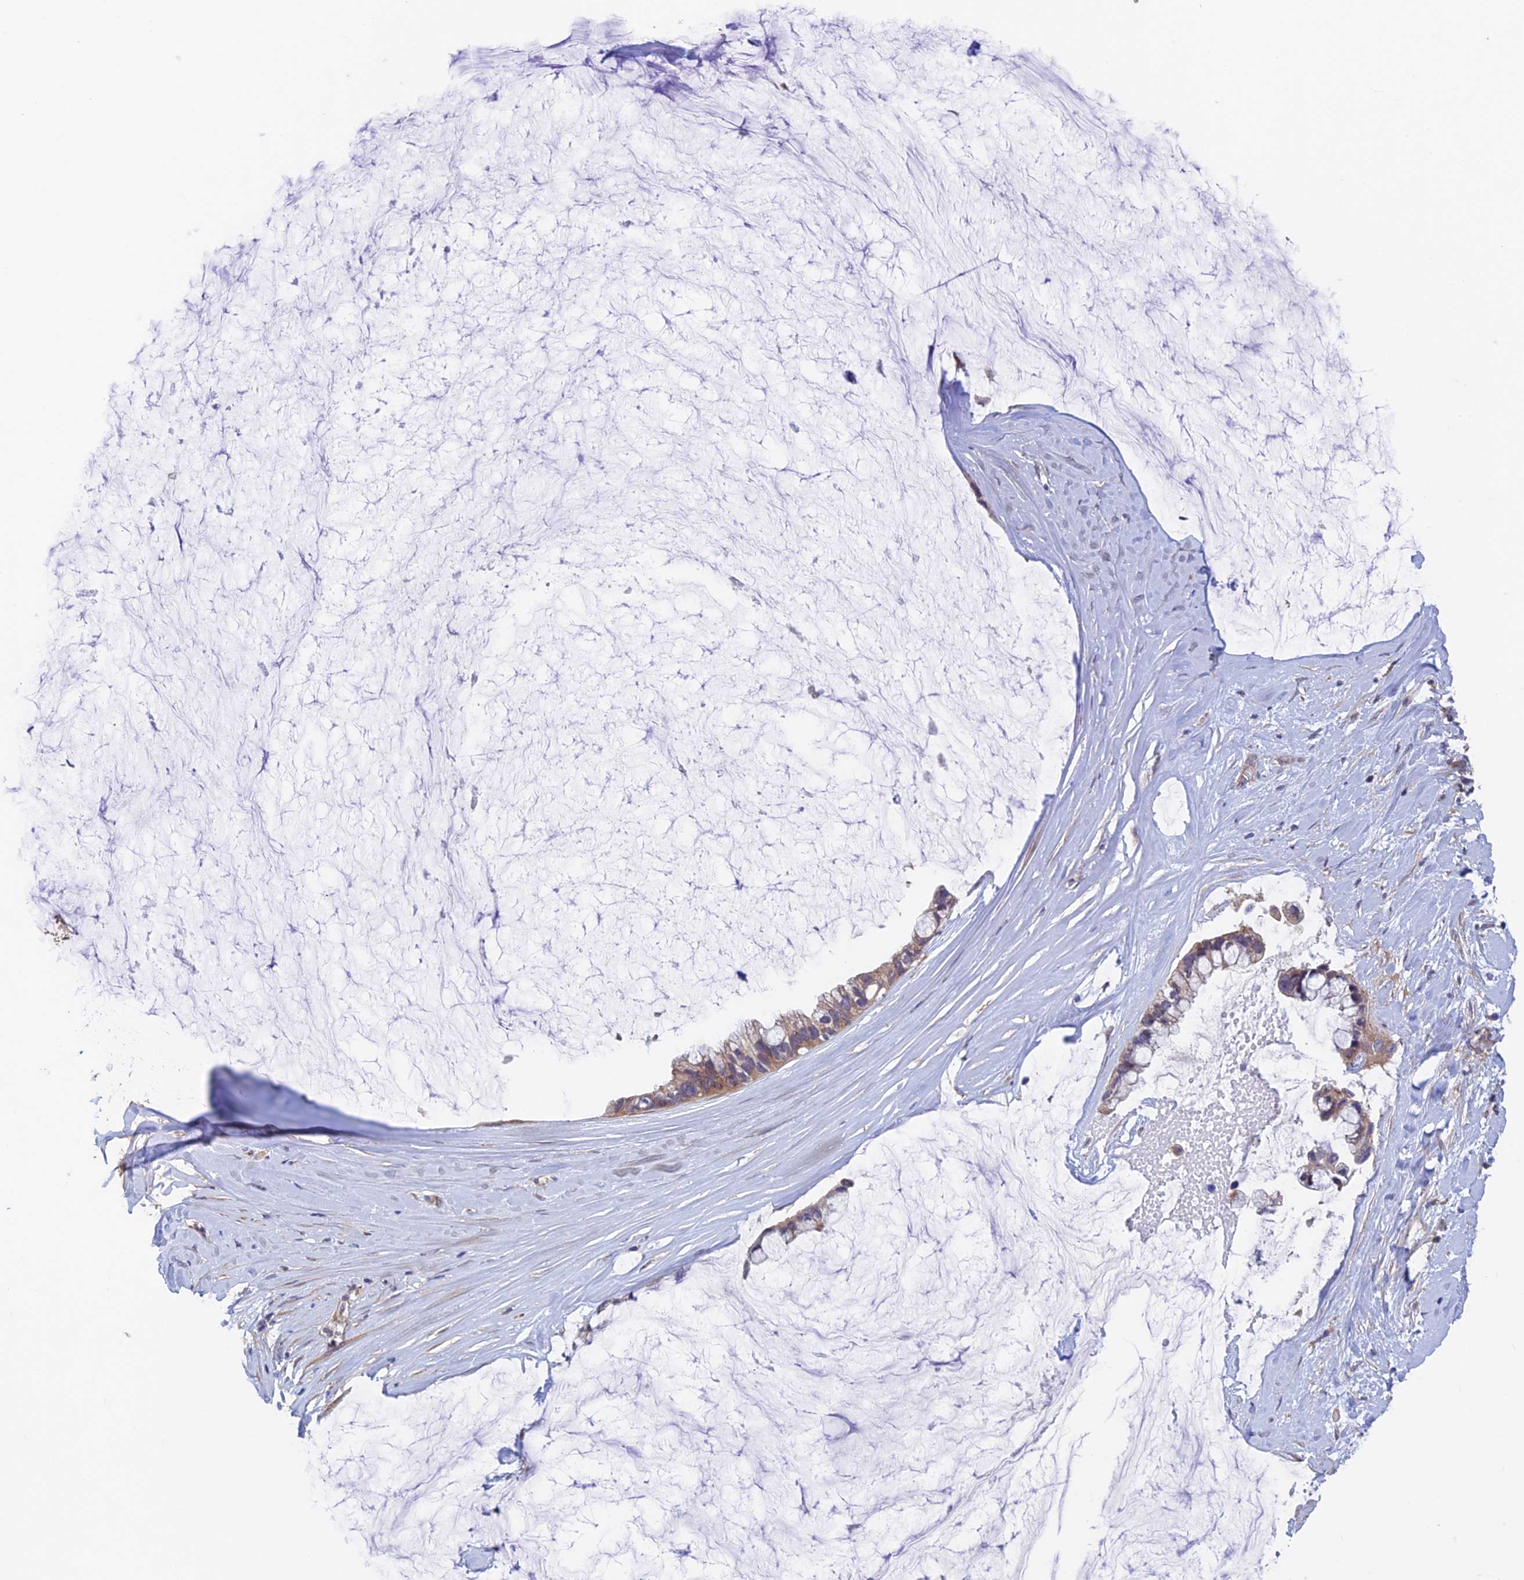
{"staining": {"intensity": "moderate", "quantity": ">75%", "location": "cytoplasmic/membranous"}, "tissue": "ovarian cancer", "cell_type": "Tumor cells", "image_type": "cancer", "snomed": [{"axis": "morphology", "description": "Cystadenocarcinoma, mucinous, NOS"}, {"axis": "topography", "description": "Ovary"}], "caption": "This micrograph displays immunohistochemistry staining of mucinous cystadenocarcinoma (ovarian), with medium moderate cytoplasmic/membranous expression in approximately >75% of tumor cells.", "gene": "NUDT16L1", "patient": {"sex": "female", "age": 39}}